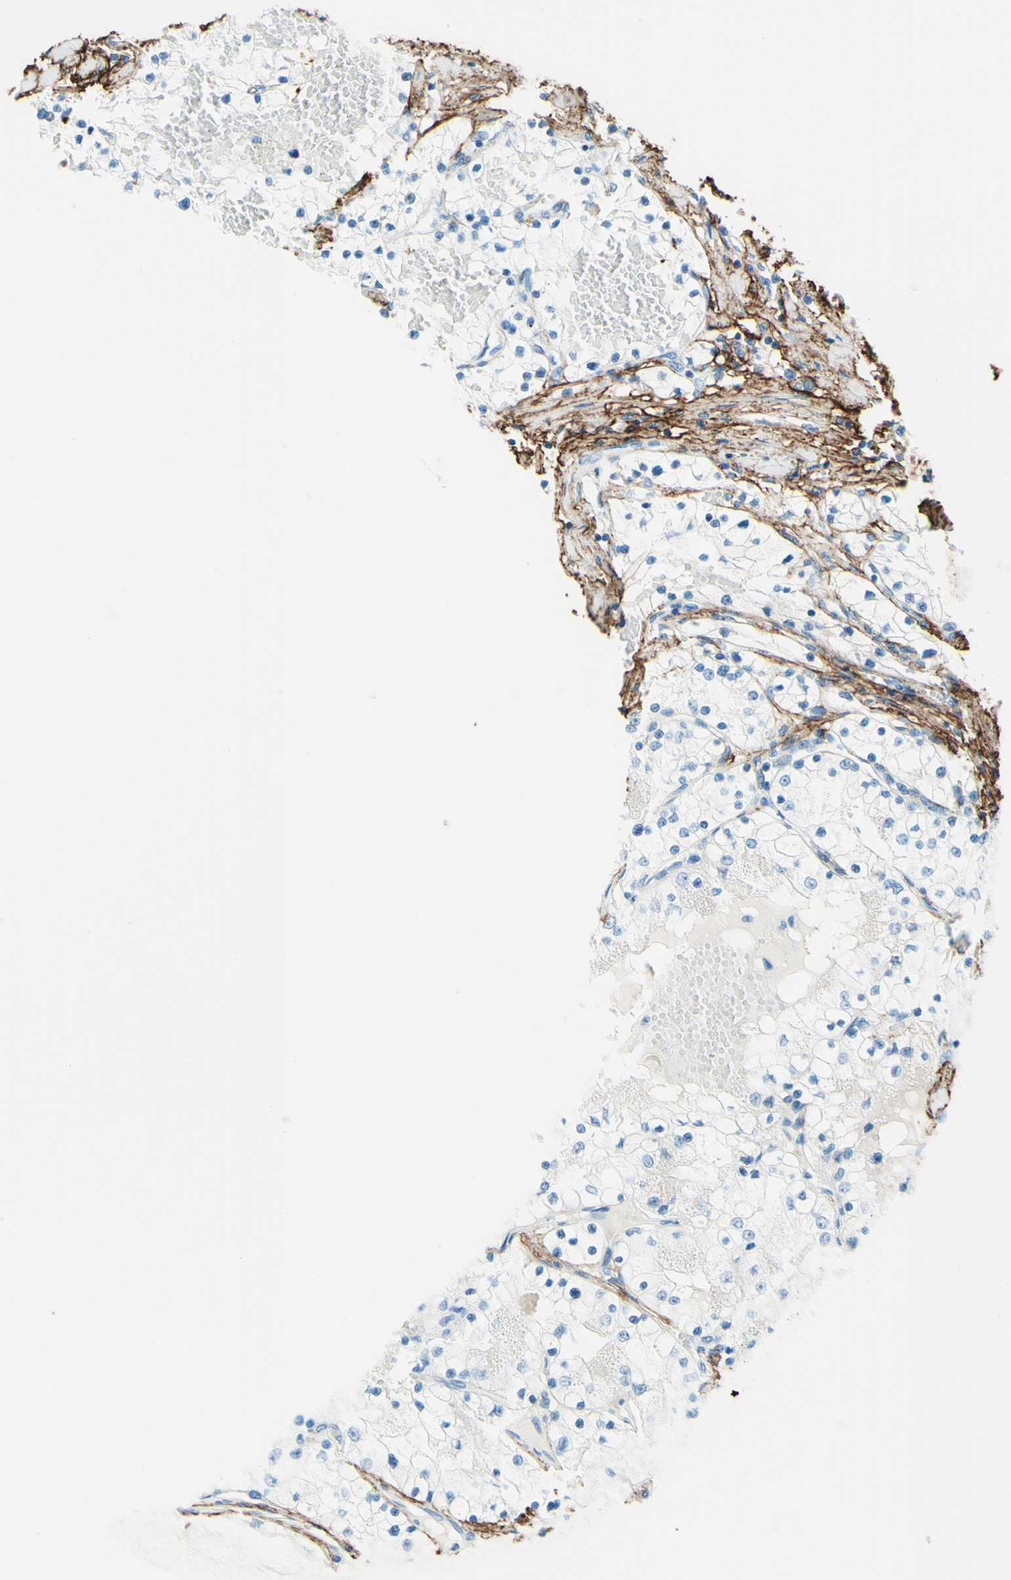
{"staining": {"intensity": "negative", "quantity": "none", "location": "none"}, "tissue": "renal cancer", "cell_type": "Tumor cells", "image_type": "cancer", "snomed": [{"axis": "morphology", "description": "Adenocarcinoma, NOS"}, {"axis": "topography", "description": "Kidney"}], "caption": "Renal cancer stained for a protein using immunohistochemistry reveals no positivity tumor cells.", "gene": "MFAP5", "patient": {"sex": "male", "age": 68}}